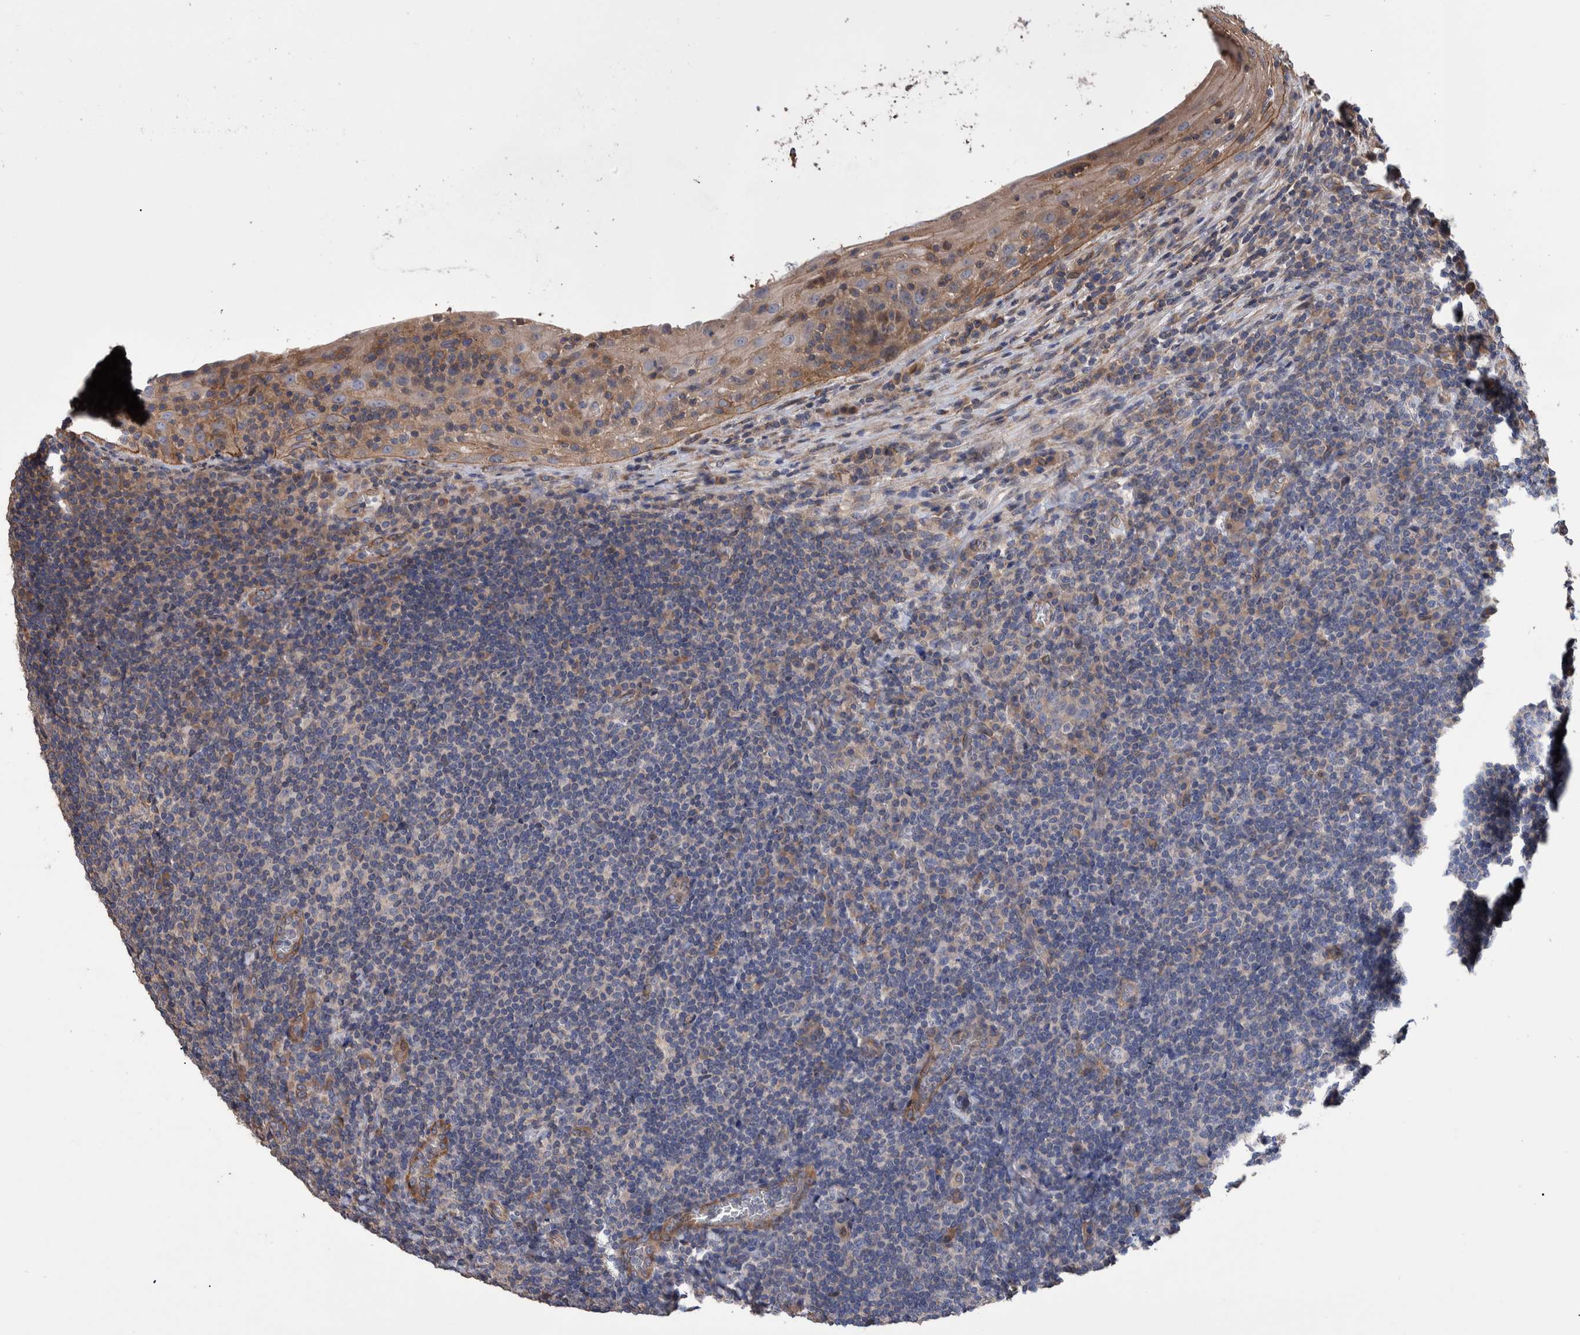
{"staining": {"intensity": "negative", "quantity": "none", "location": "none"}, "tissue": "tonsil", "cell_type": "Germinal center cells", "image_type": "normal", "snomed": [{"axis": "morphology", "description": "Normal tissue, NOS"}, {"axis": "topography", "description": "Tonsil"}], "caption": "Immunohistochemical staining of normal human tonsil displays no significant expression in germinal center cells.", "gene": "SLC45A4", "patient": {"sex": "male", "age": 37}}